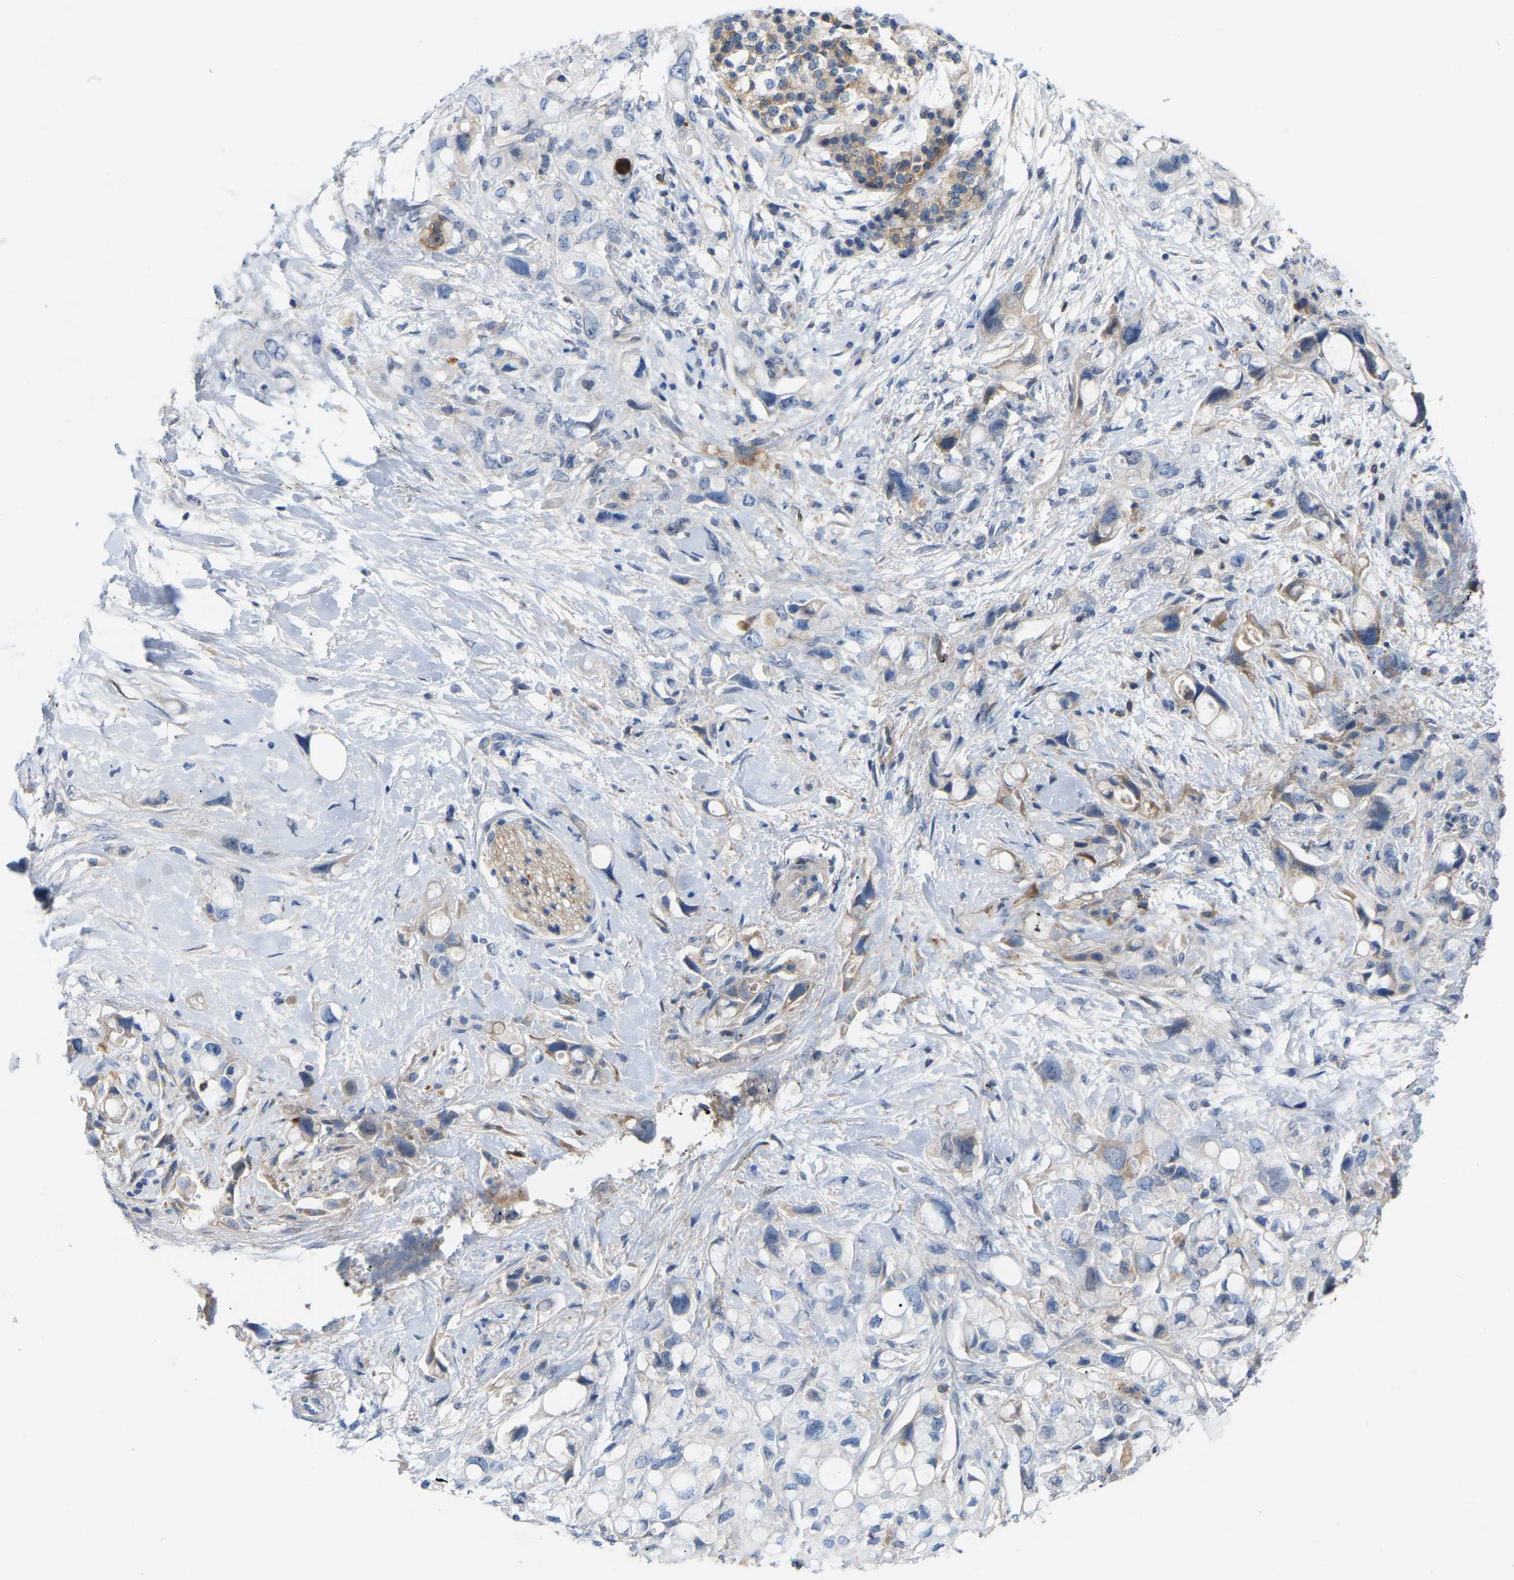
{"staining": {"intensity": "moderate", "quantity": "<25%", "location": "cytoplasmic/membranous"}, "tissue": "pancreatic cancer", "cell_type": "Tumor cells", "image_type": "cancer", "snomed": [{"axis": "morphology", "description": "Adenocarcinoma, NOS"}, {"axis": "topography", "description": "Pancreas"}], "caption": "This photomicrograph displays immunohistochemistry (IHC) staining of human adenocarcinoma (pancreatic), with low moderate cytoplasmic/membranous expression in about <25% of tumor cells.", "gene": "ABTB2", "patient": {"sex": "female", "age": 56}}